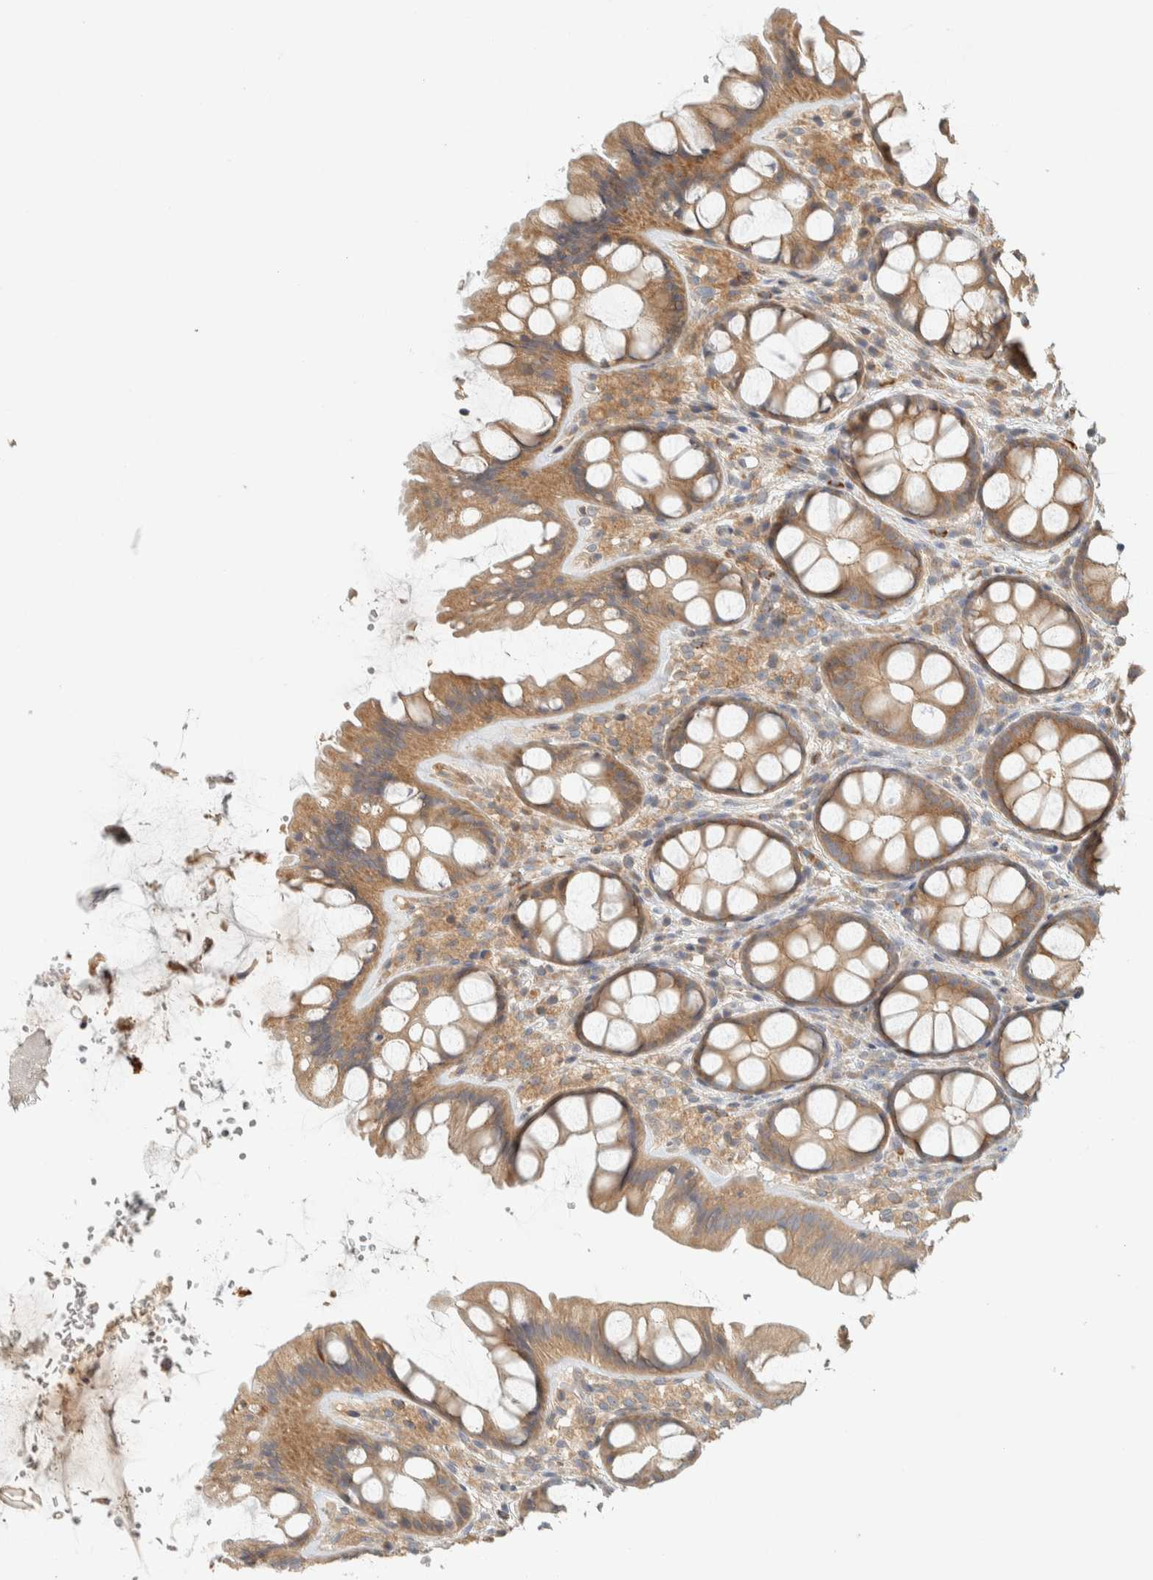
{"staining": {"intensity": "moderate", "quantity": ">75%", "location": "cytoplasmic/membranous"}, "tissue": "colon", "cell_type": "Endothelial cells", "image_type": "normal", "snomed": [{"axis": "morphology", "description": "Normal tissue, NOS"}, {"axis": "topography", "description": "Colon"}], "caption": "Moderate cytoplasmic/membranous expression for a protein is present in about >75% of endothelial cells of benign colon using immunohistochemistry.", "gene": "FAM167A", "patient": {"sex": "male", "age": 47}}